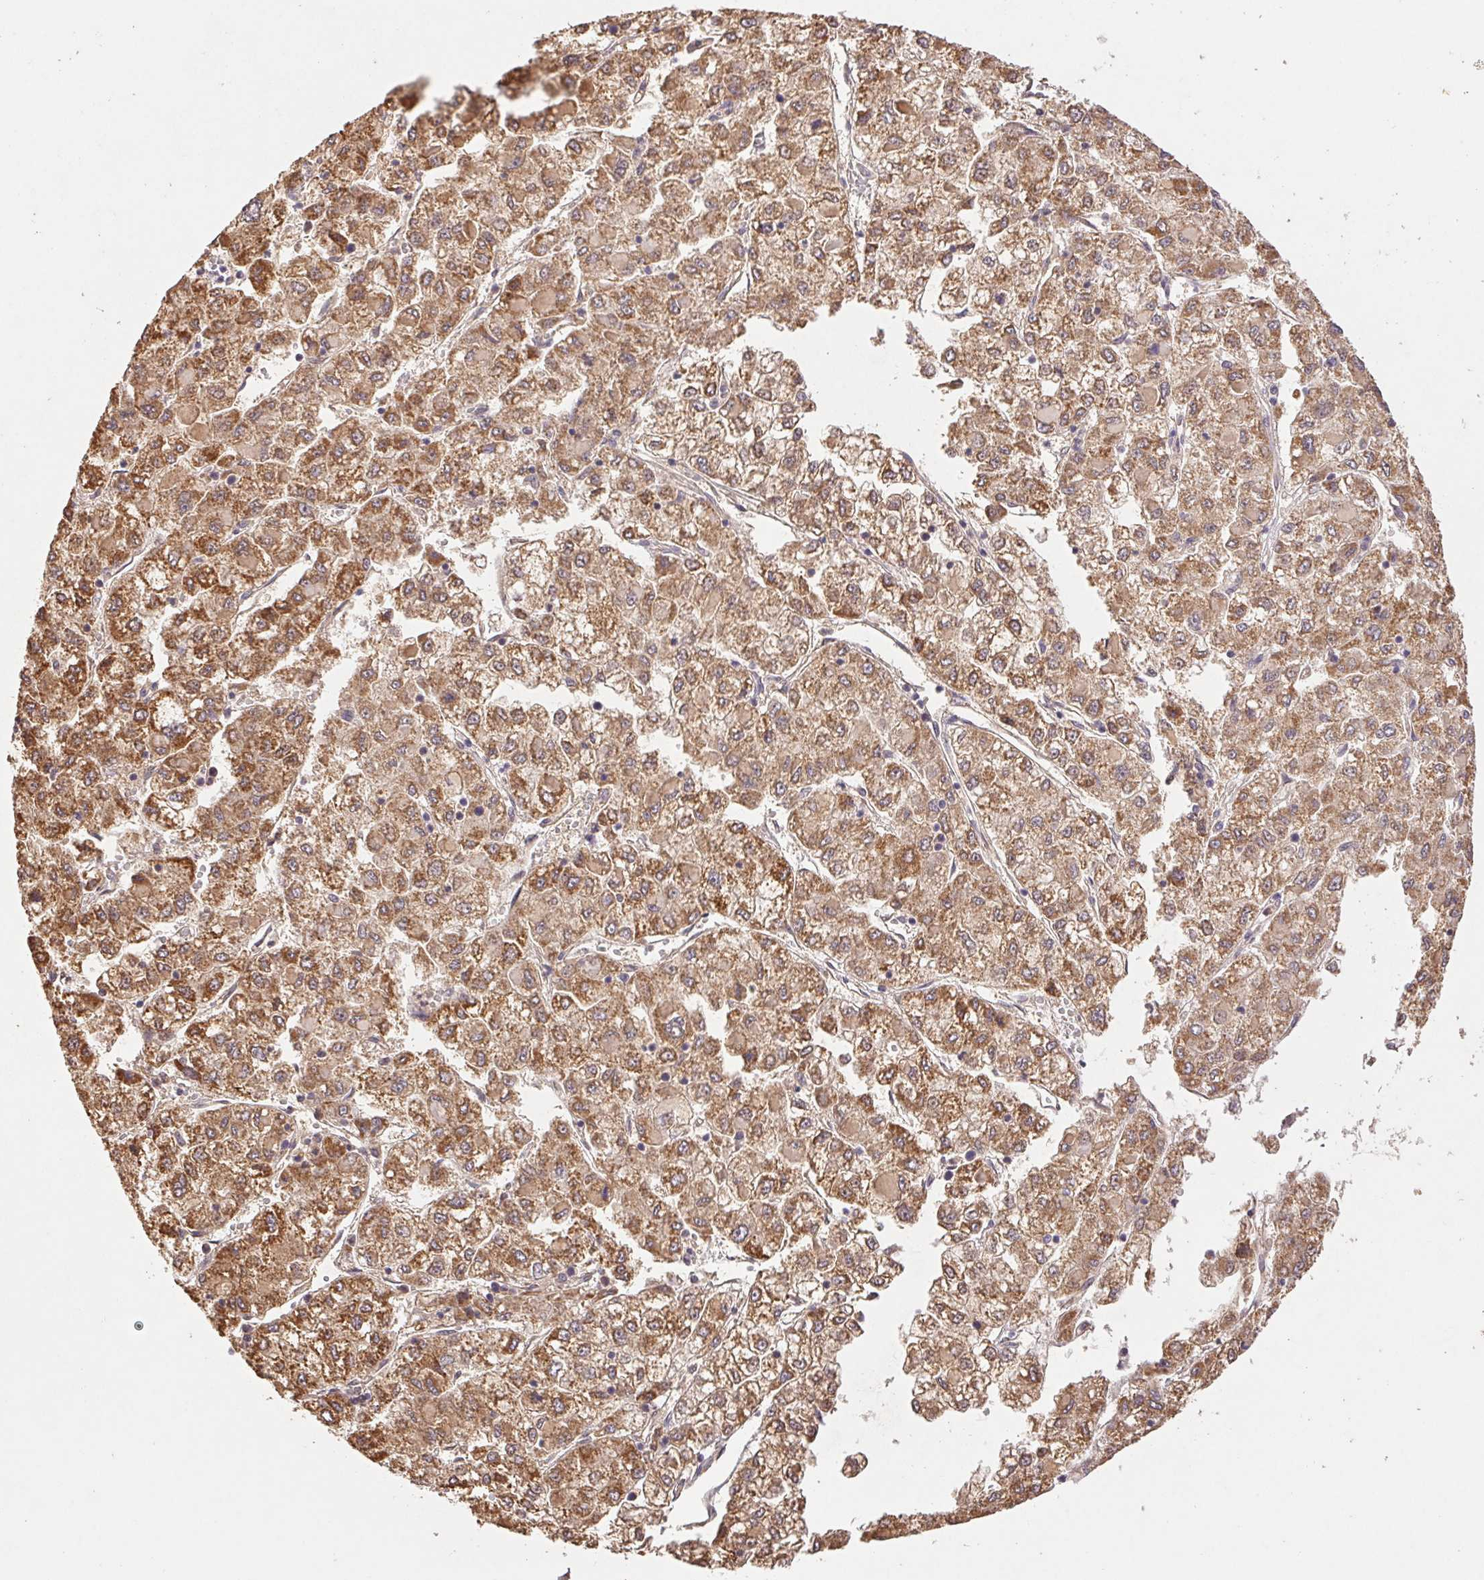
{"staining": {"intensity": "moderate", "quantity": ">75%", "location": "cytoplasmic/membranous"}, "tissue": "liver cancer", "cell_type": "Tumor cells", "image_type": "cancer", "snomed": [{"axis": "morphology", "description": "Carcinoma, Hepatocellular, NOS"}, {"axis": "topography", "description": "Liver"}], "caption": "IHC (DAB) staining of human liver cancer displays moderate cytoplasmic/membranous protein positivity in approximately >75% of tumor cells.", "gene": "RAB11A", "patient": {"sex": "male", "age": 40}}